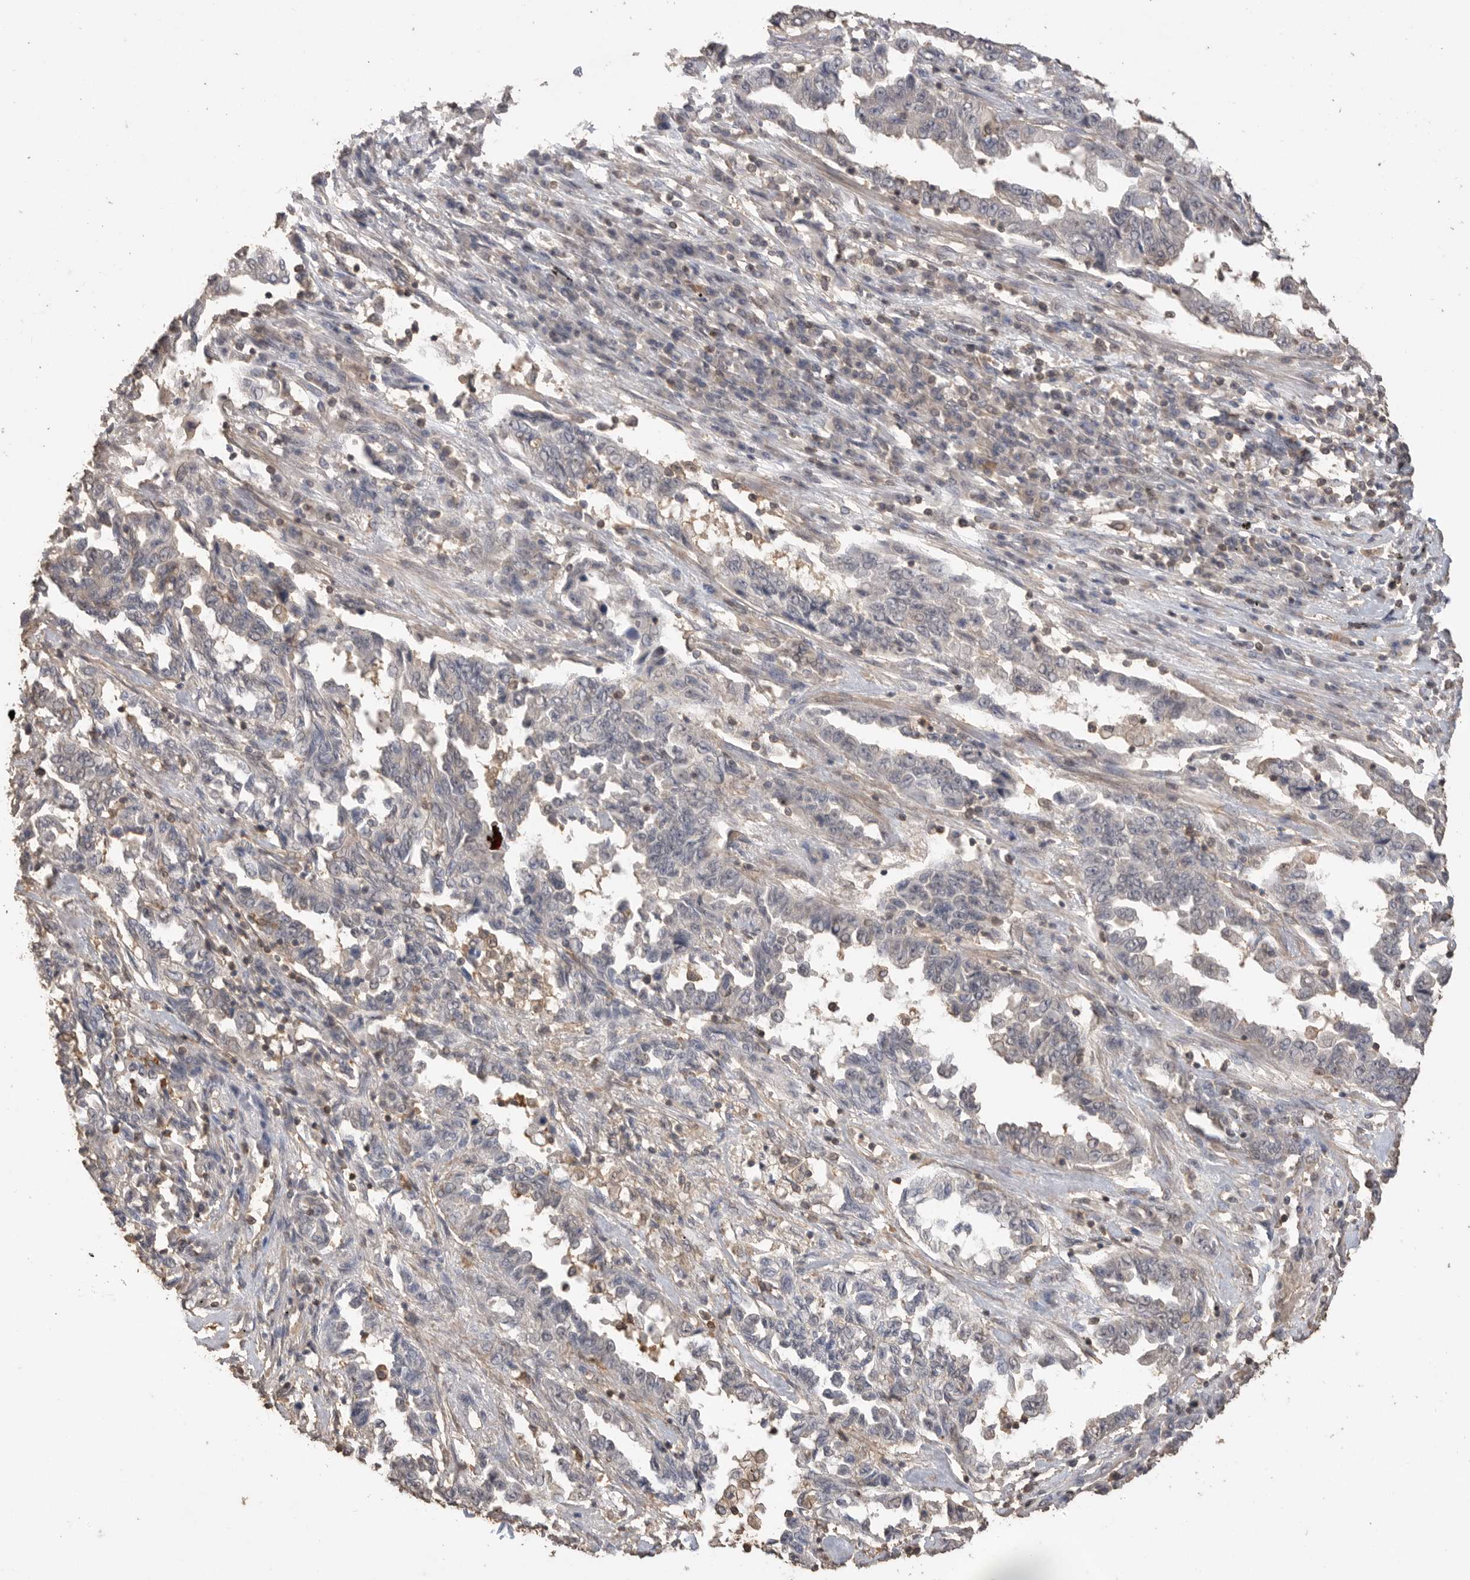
{"staining": {"intensity": "negative", "quantity": "none", "location": "none"}, "tissue": "lung cancer", "cell_type": "Tumor cells", "image_type": "cancer", "snomed": [{"axis": "morphology", "description": "Adenocarcinoma, NOS"}, {"axis": "topography", "description": "Lung"}], "caption": "High power microscopy image of an immunohistochemistry micrograph of lung cancer, revealing no significant positivity in tumor cells.", "gene": "MAP2K1", "patient": {"sex": "female", "age": 51}}